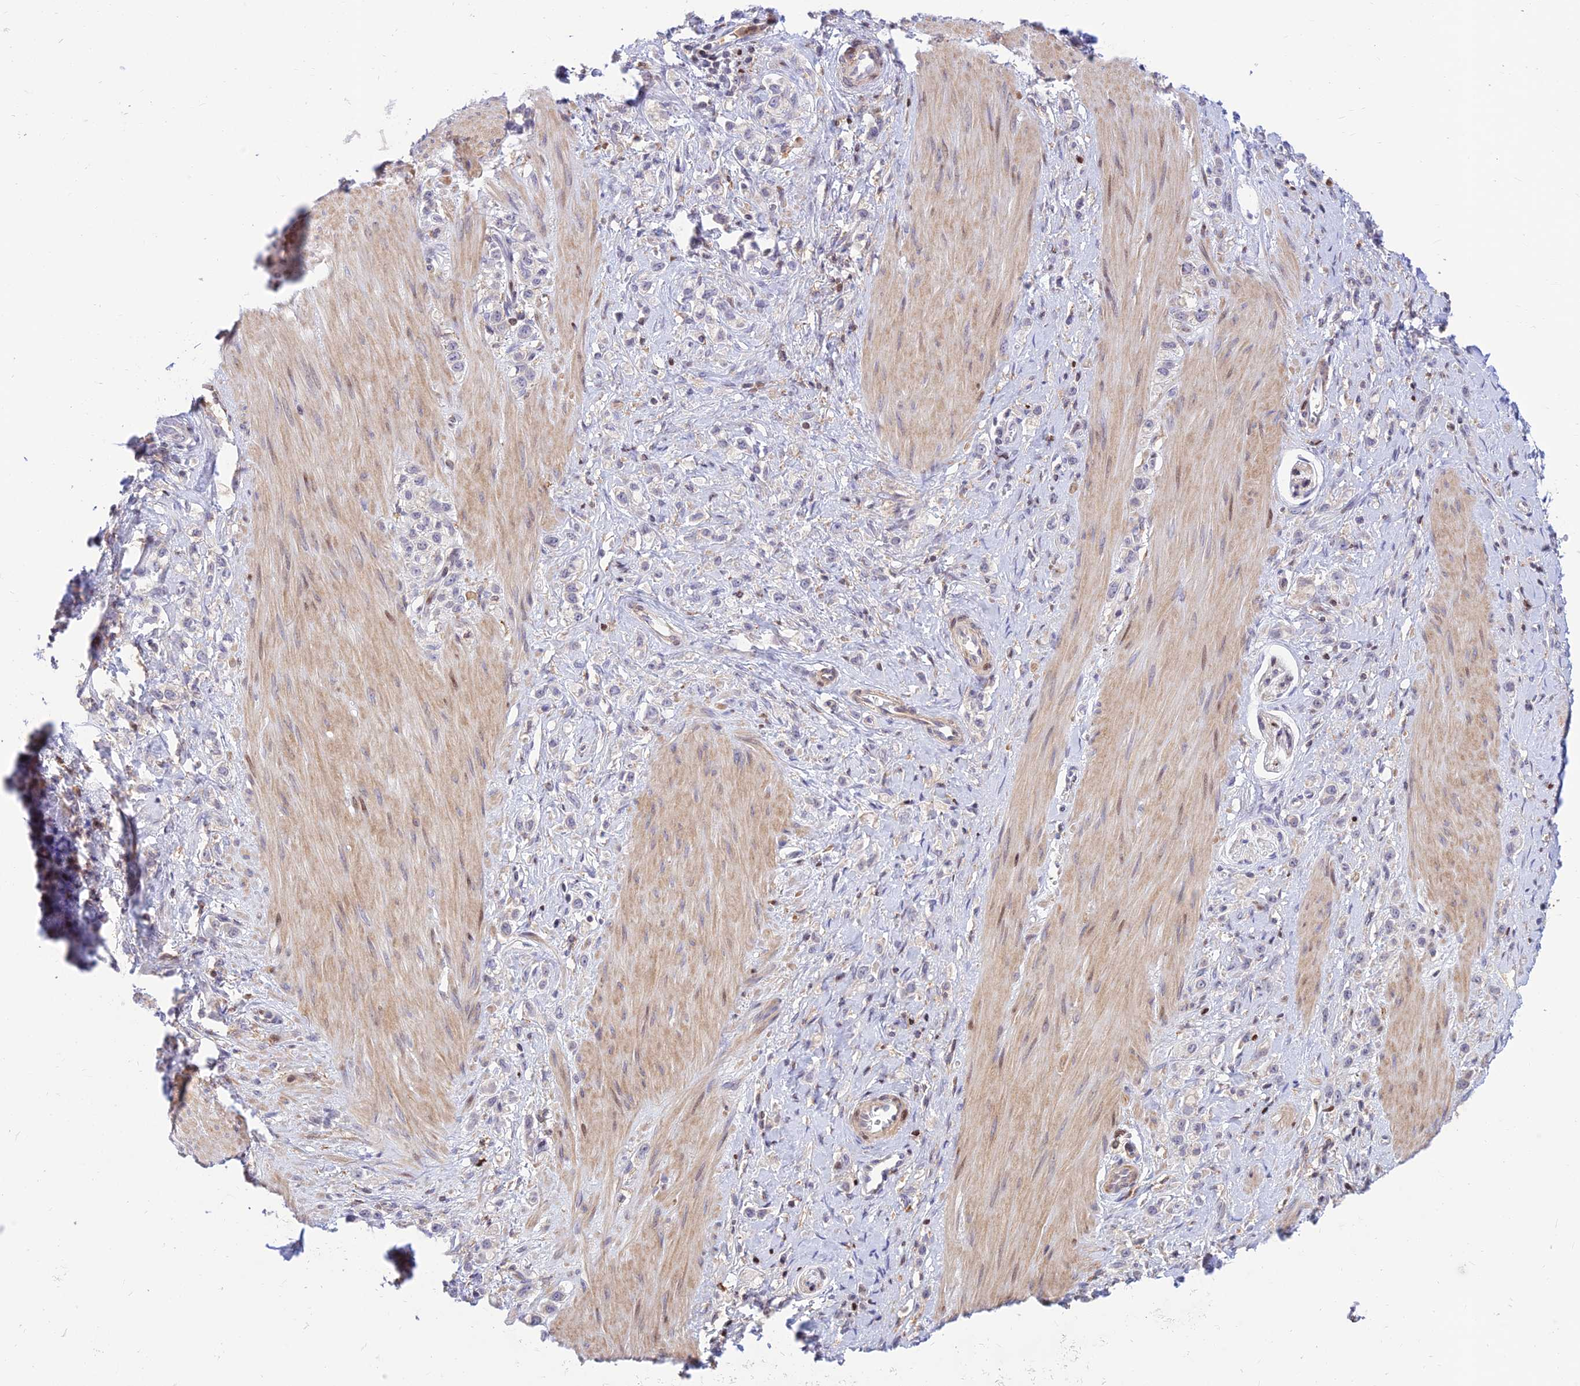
{"staining": {"intensity": "negative", "quantity": "none", "location": "none"}, "tissue": "stomach cancer", "cell_type": "Tumor cells", "image_type": "cancer", "snomed": [{"axis": "morphology", "description": "Adenocarcinoma, NOS"}, {"axis": "topography", "description": "Stomach"}], "caption": "A high-resolution photomicrograph shows immunohistochemistry (IHC) staining of stomach cancer, which shows no significant staining in tumor cells.", "gene": "FAM186B", "patient": {"sex": "female", "age": 65}}